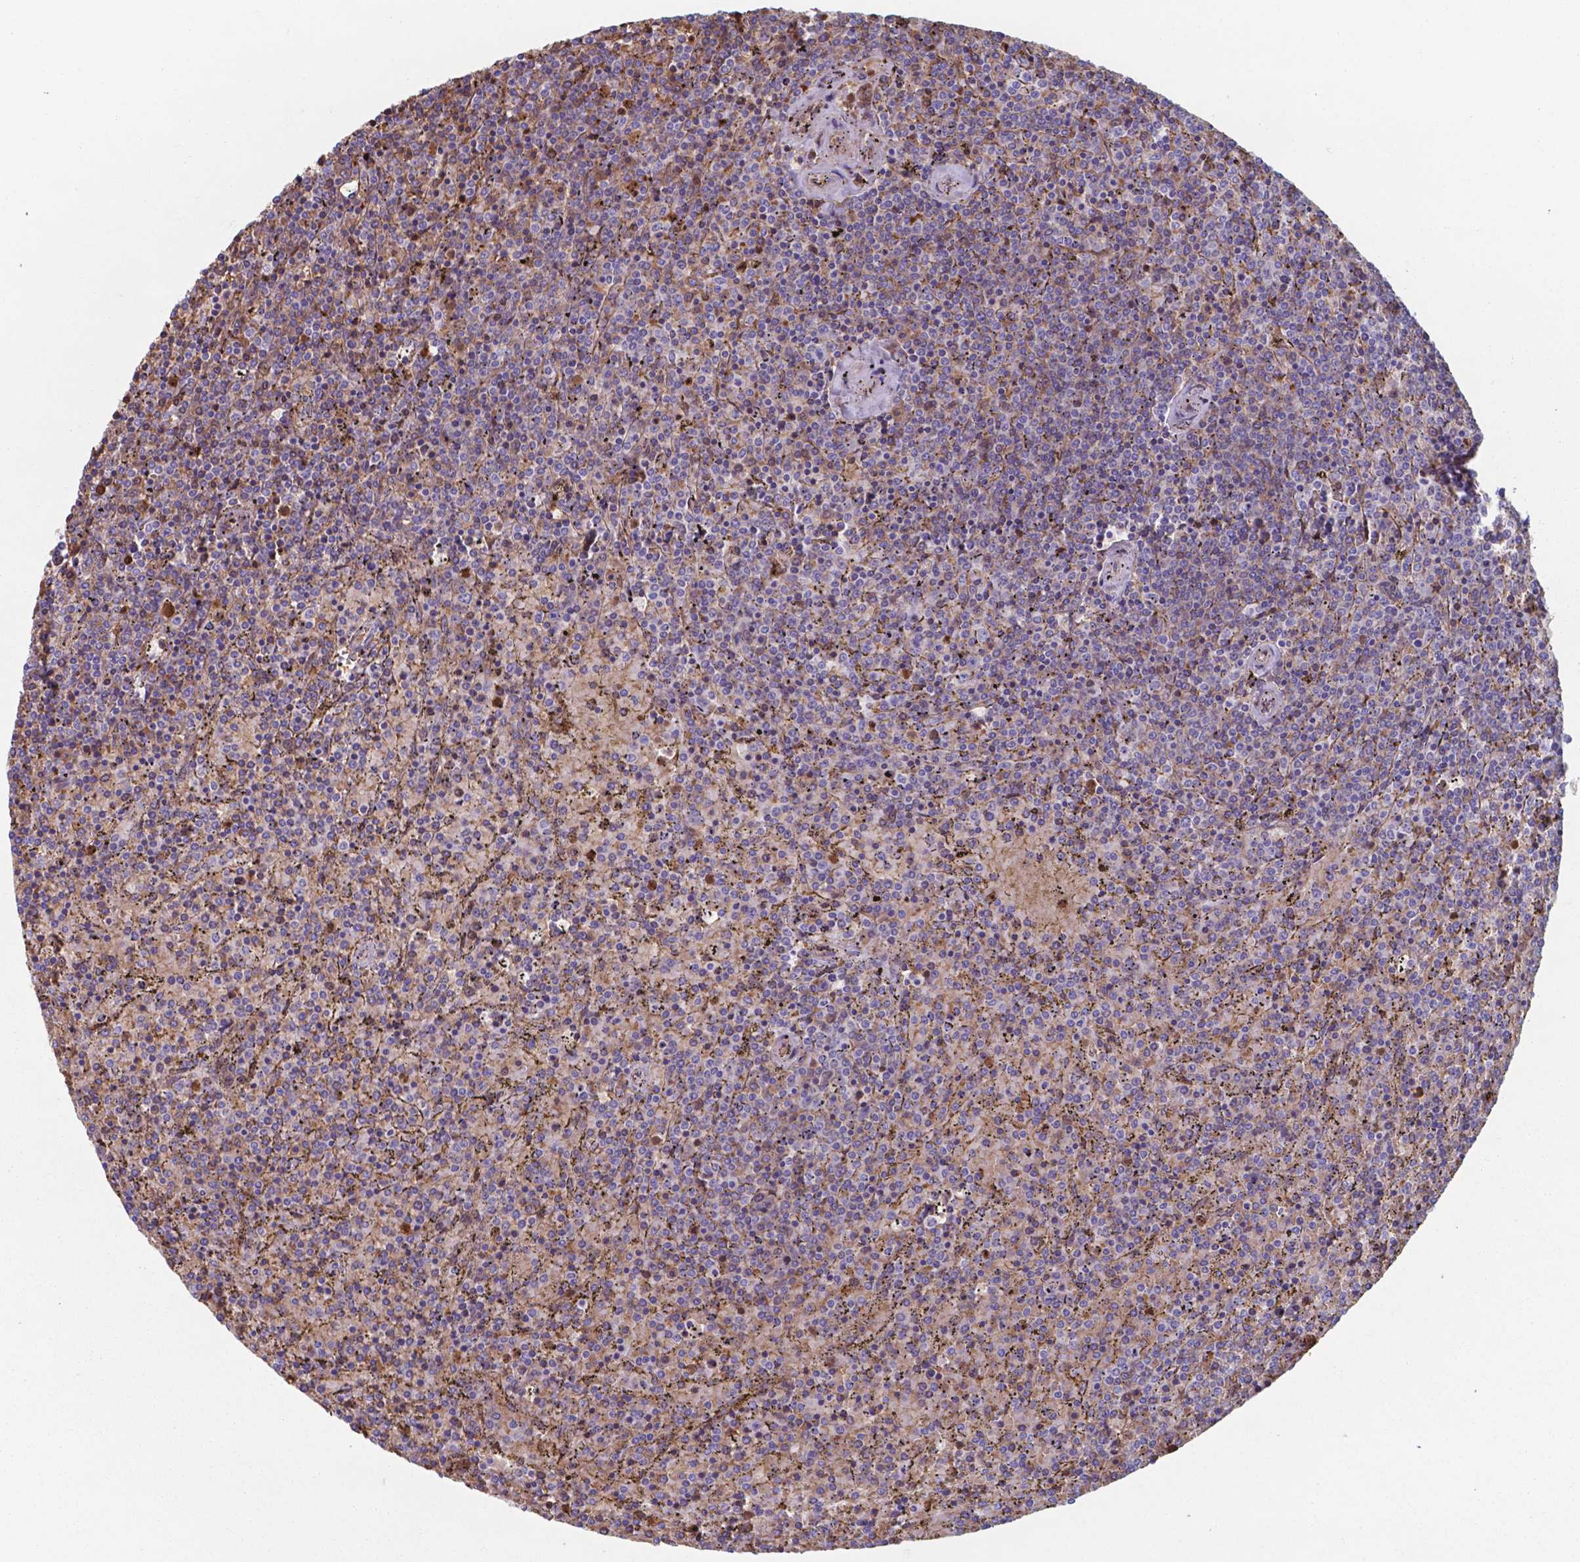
{"staining": {"intensity": "negative", "quantity": "none", "location": "none"}, "tissue": "lymphoma", "cell_type": "Tumor cells", "image_type": "cancer", "snomed": [{"axis": "morphology", "description": "Malignant lymphoma, non-Hodgkin's type, Low grade"}, {"axis": "topography", "description": "Spleen"}], "caption": "Histopathology image shows no protein expression in tumor cells of low-grade malignant lymphoma, non-Hodgkin's type tissue.", "gene": "SERPINA1", "patient": {"sex": "female", "age": 77}}